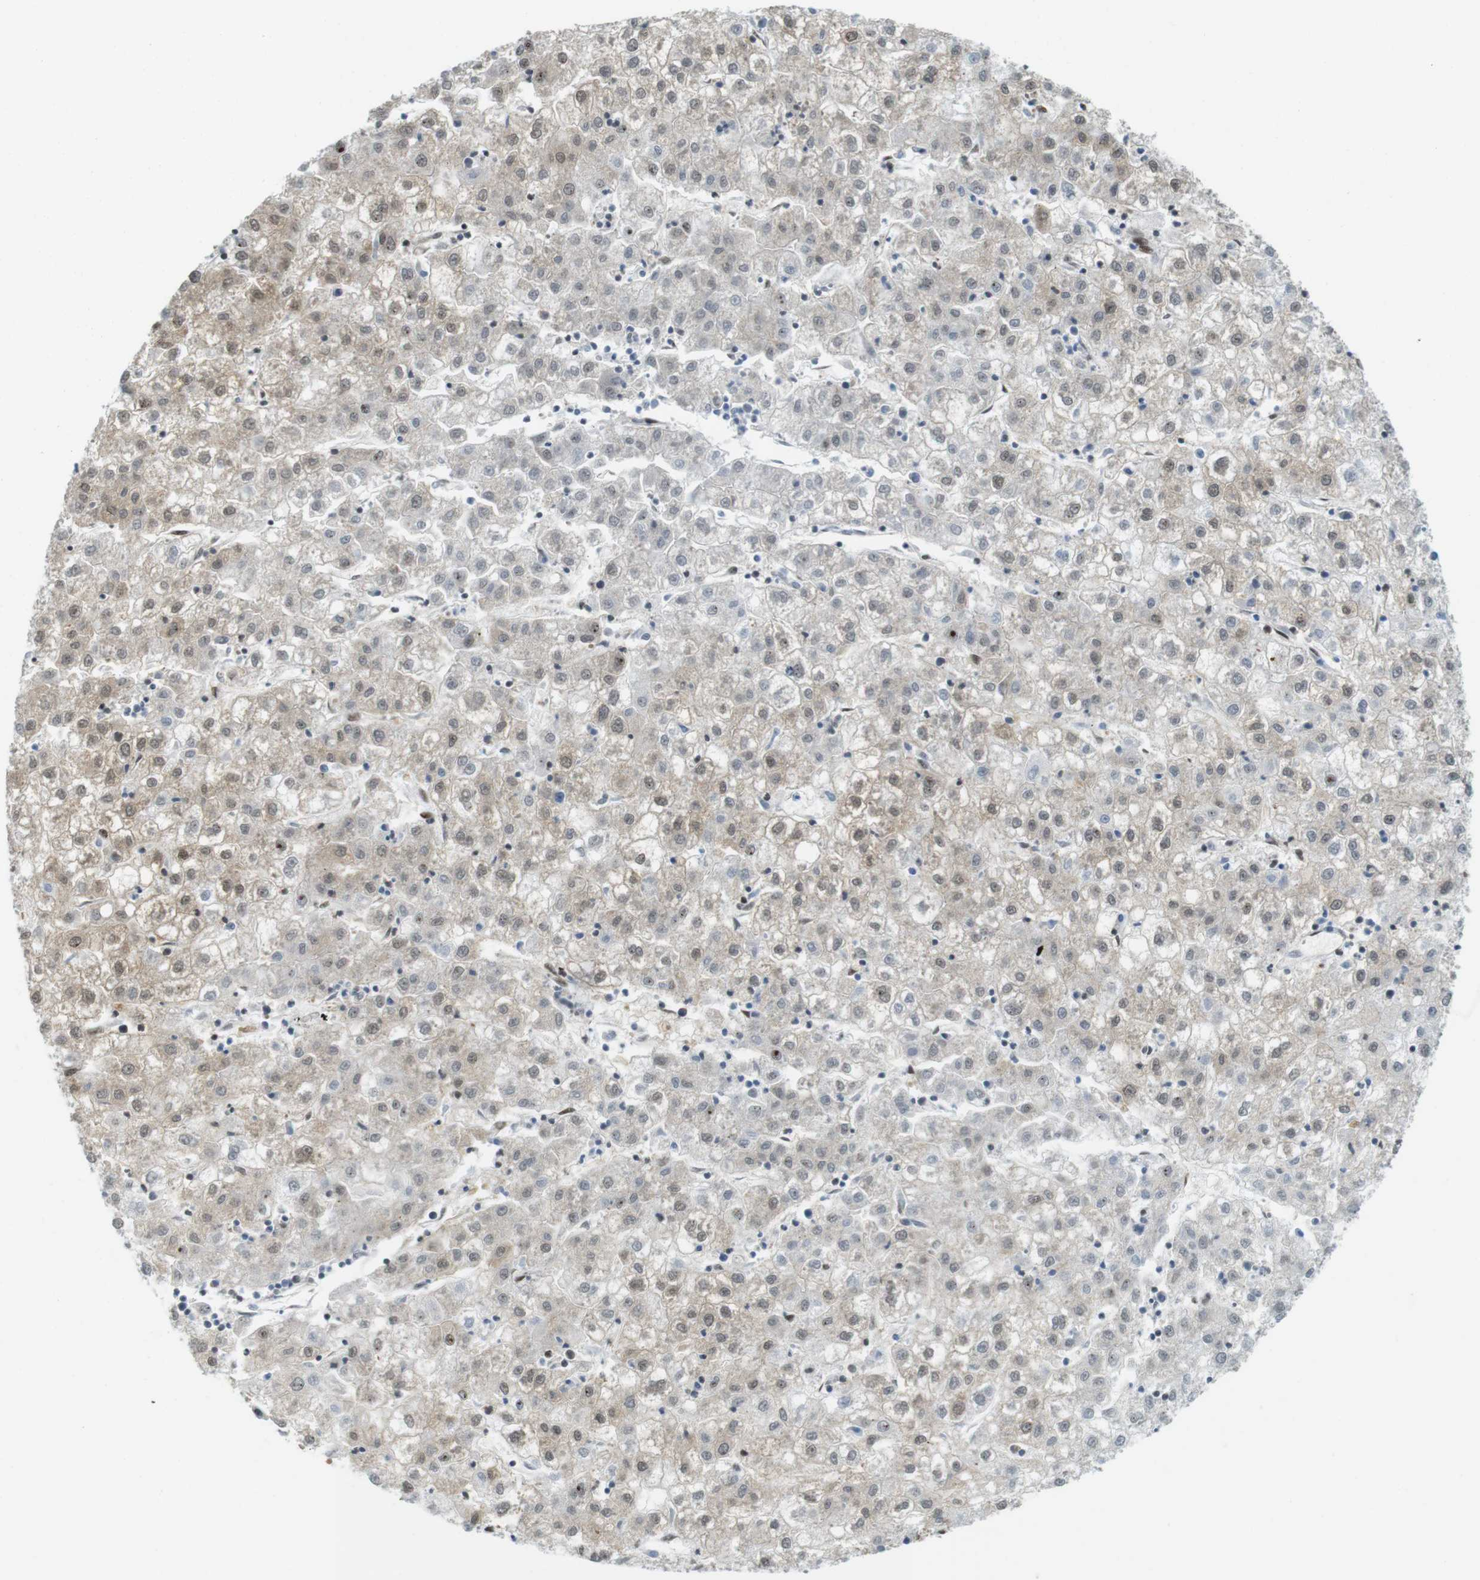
{"staining": {"intensity": "weak", "quantity": ">75%", "location": "nuclear"}, "tissue": "liver cancer", "cell_type": "Tumor cells", "image_type": "cancer", "snomed": [{"axis": "morphology", "description": "Carcinoma, Hepatocellular, NOS"}, {"axis": "topography", "description": "Liver"}], "caption": "Human liver cancer (hepatocellular carcinoma) stained for a protein (brown) reveals weak nuclear positive positivity in about >75% of tumor cells.", "gene": "UBB", "patient": {"sex": "male", "age": 72}}